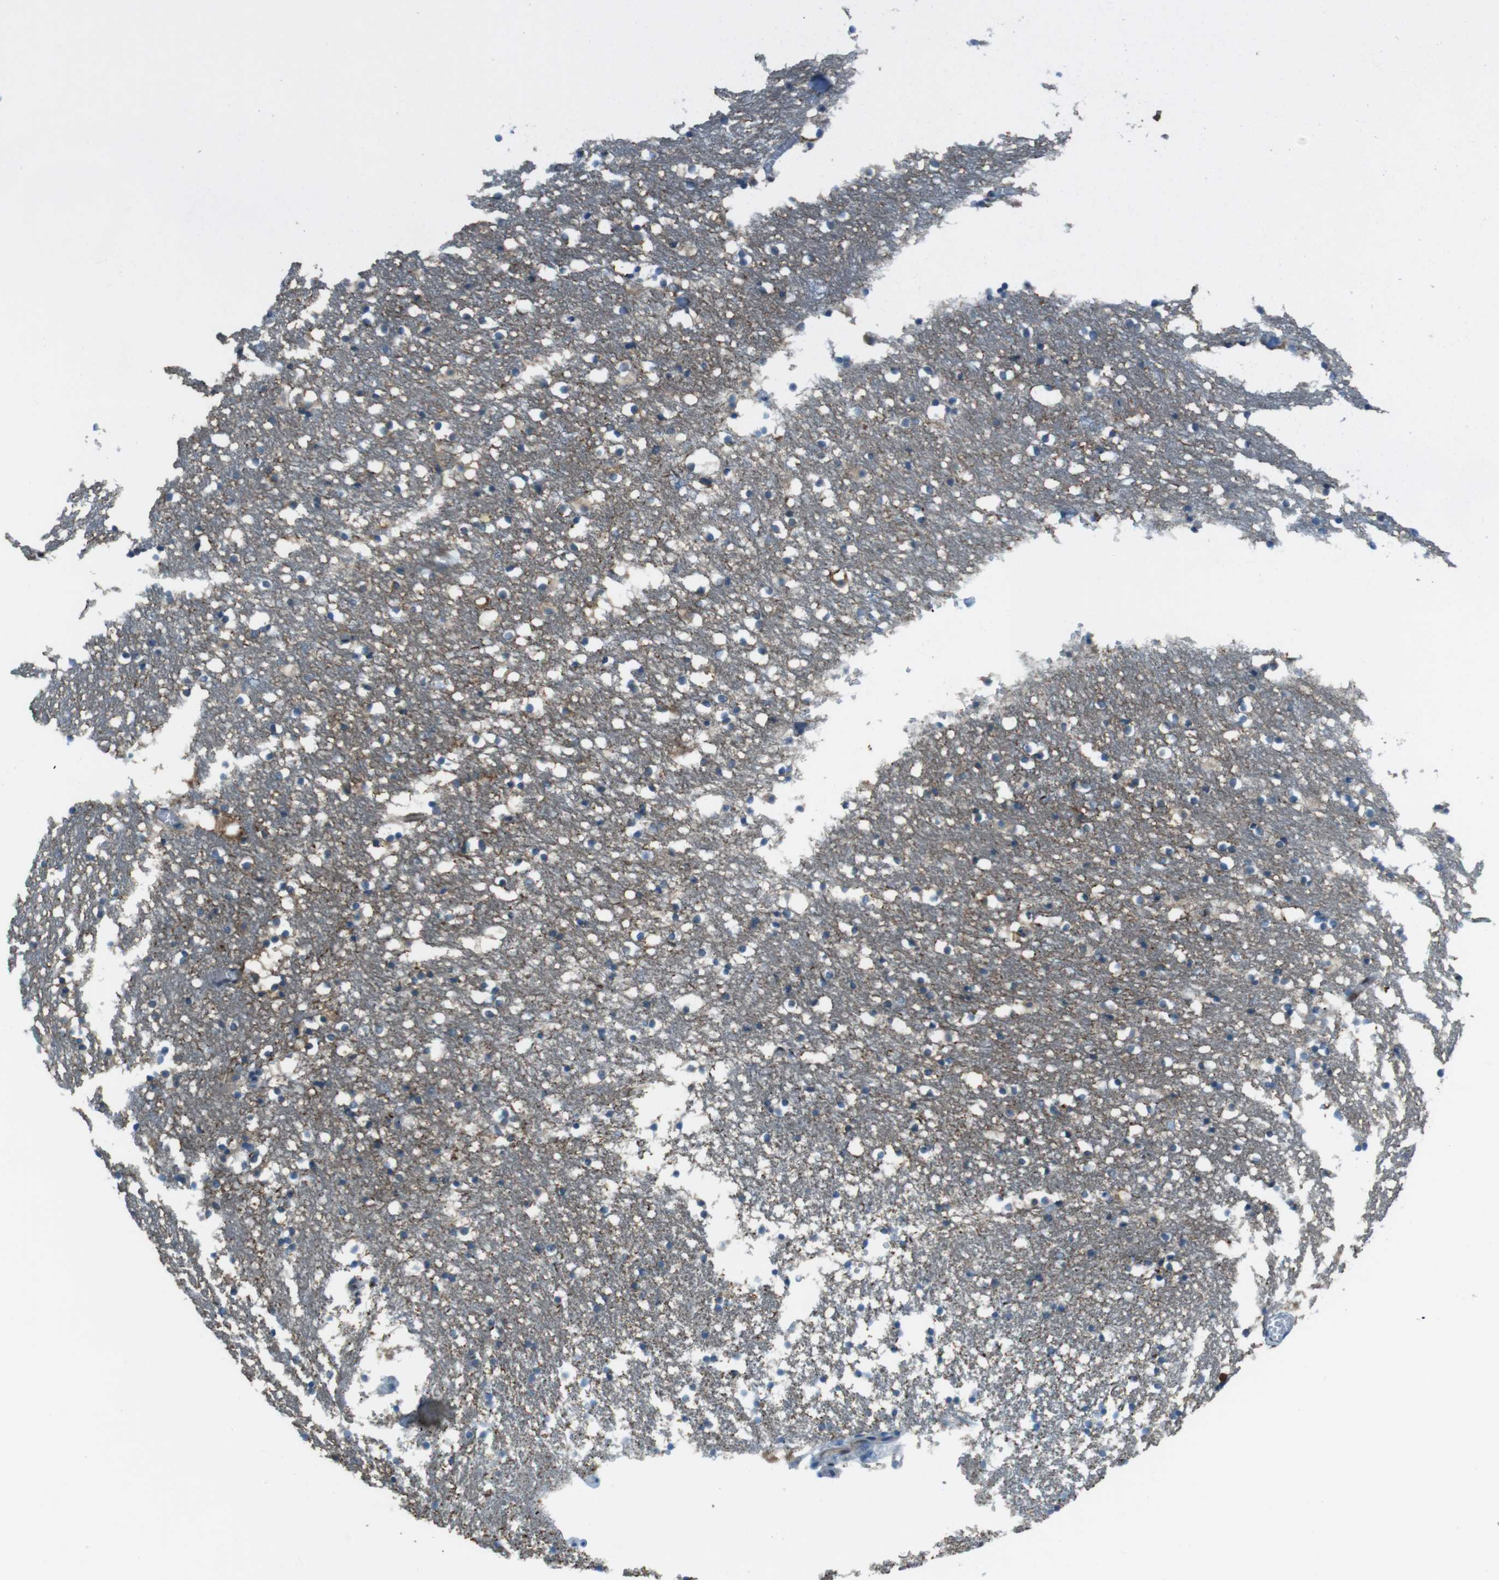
{"staining": {"intensity": "moderate", "quantity": "<25%", "location": "cytoplasmic/membranous"}, "tissue": "caudate", "cell_type": "Glial cells", "image_type": "normal", "snomed": [{"axis": "morphology", "description": "Normal tissue, NOS"}, {"axis": "topography", "description": "Lateral ventricle wall"}], "caption": "Immunohistochemistry (IHC) photomicrograph of unremarkable caudate: caudate stained using immunohistochemistry (IHC) shows low levels of moderate protein expression localized specifically in the cytoplasmic/membranous of glial cells, appearing as a cytoplasmic/membranous brown color.", "gene": "MFAP3", "patient": {"sex": "male", "age": 45}}